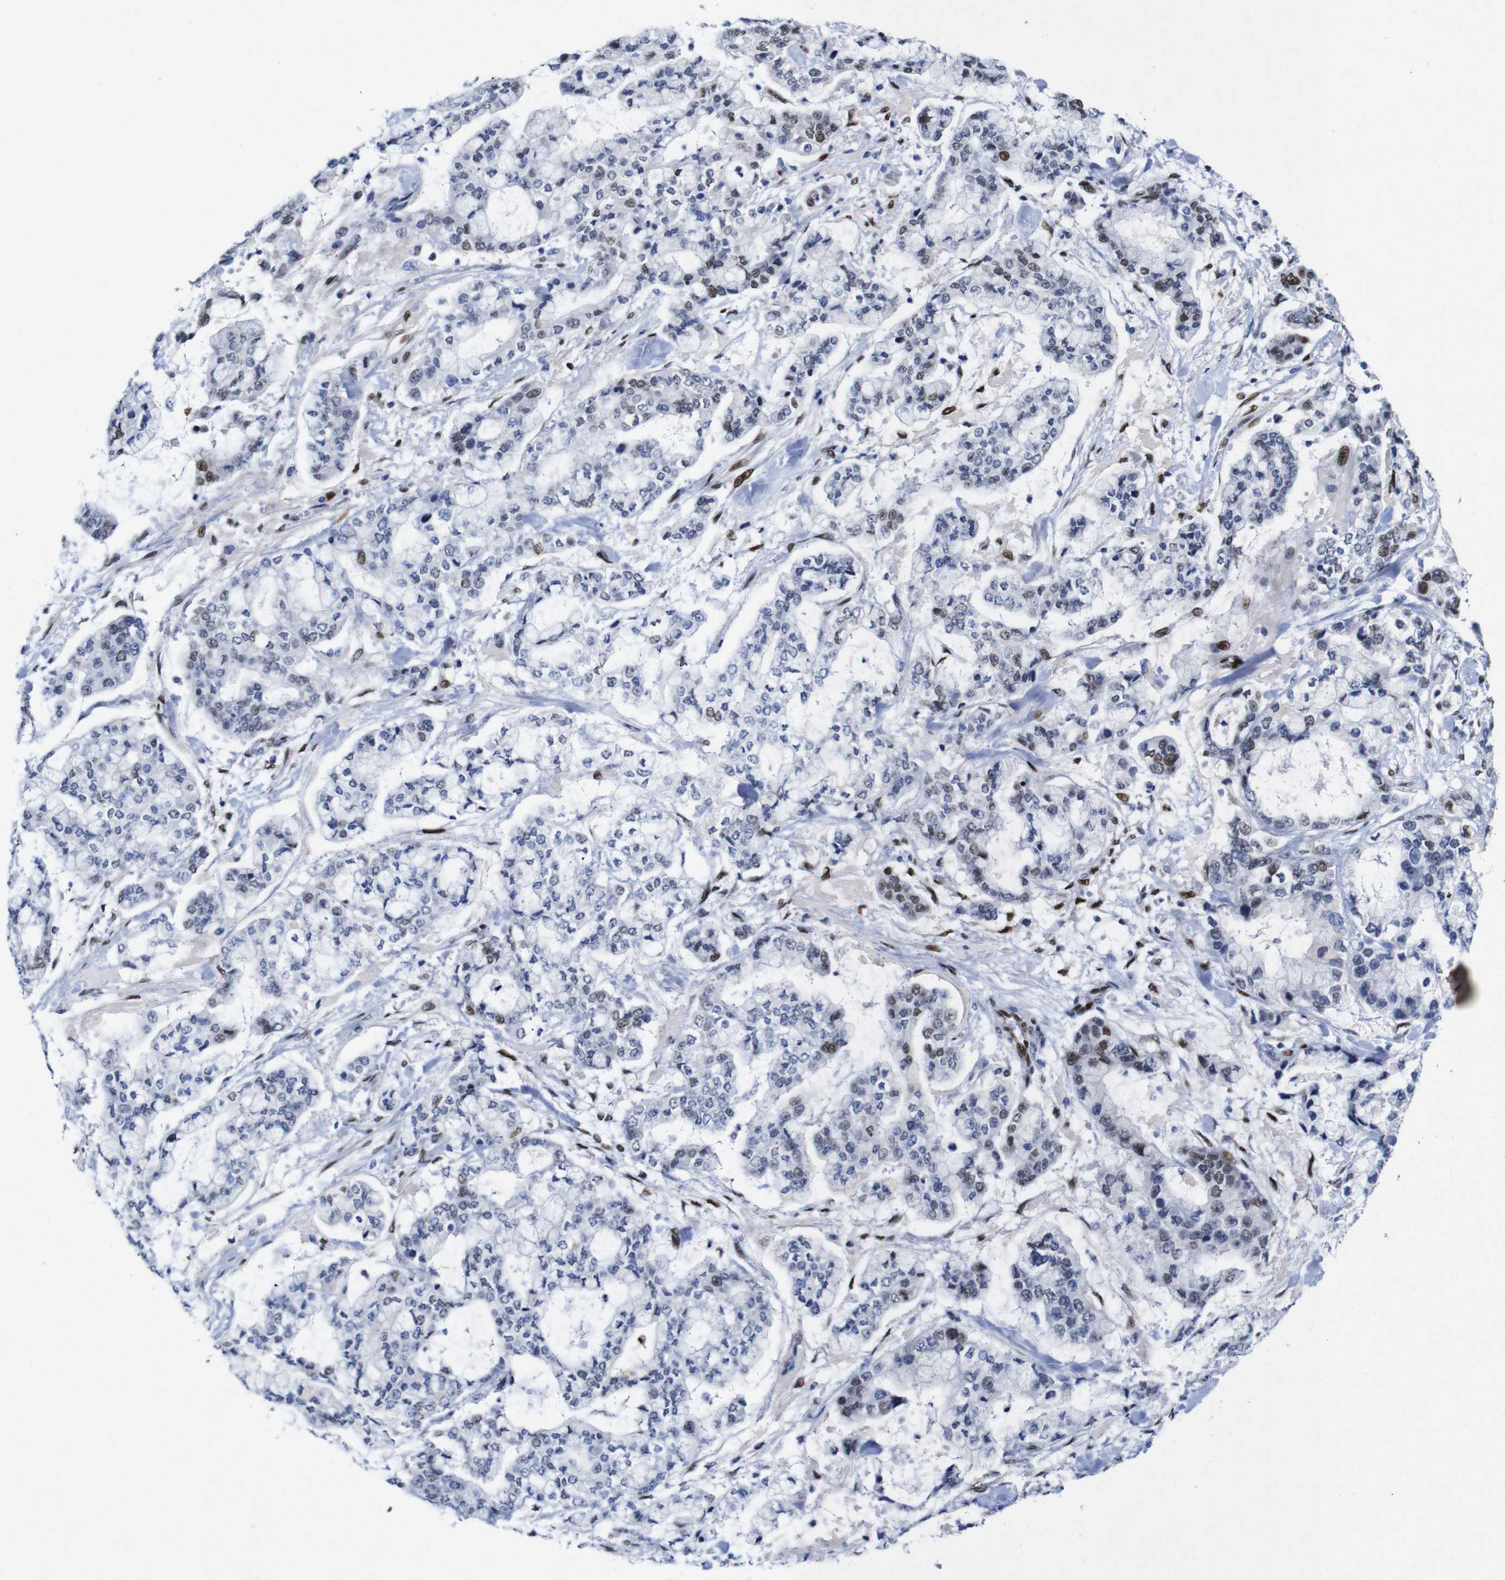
{"staining": {"intensity": "strong", "quantity": "25%-75%", "location": "nuclear"}, "tissue": "stomach cancer", "cell_type": "Tumor cells", "image_type": "cancer", "snomed": [{"axis": "morphology", "description": "Normal tissue, NOS"}, {"axis": "morphology", "description": "Adenocarcinoma, NOS"}, {"axis": "topography", "description": "Stomach, upper"}, {"axis": "topography", "description": "Stomach"}], "caption": "Protein analysis of stomach adenocarcinoma tissue demonstrates strong nuclear staining in about 25%-75% of tumor cells.", "gene": "FOSL2", "patient": {"sex": "male", "age": 76}}